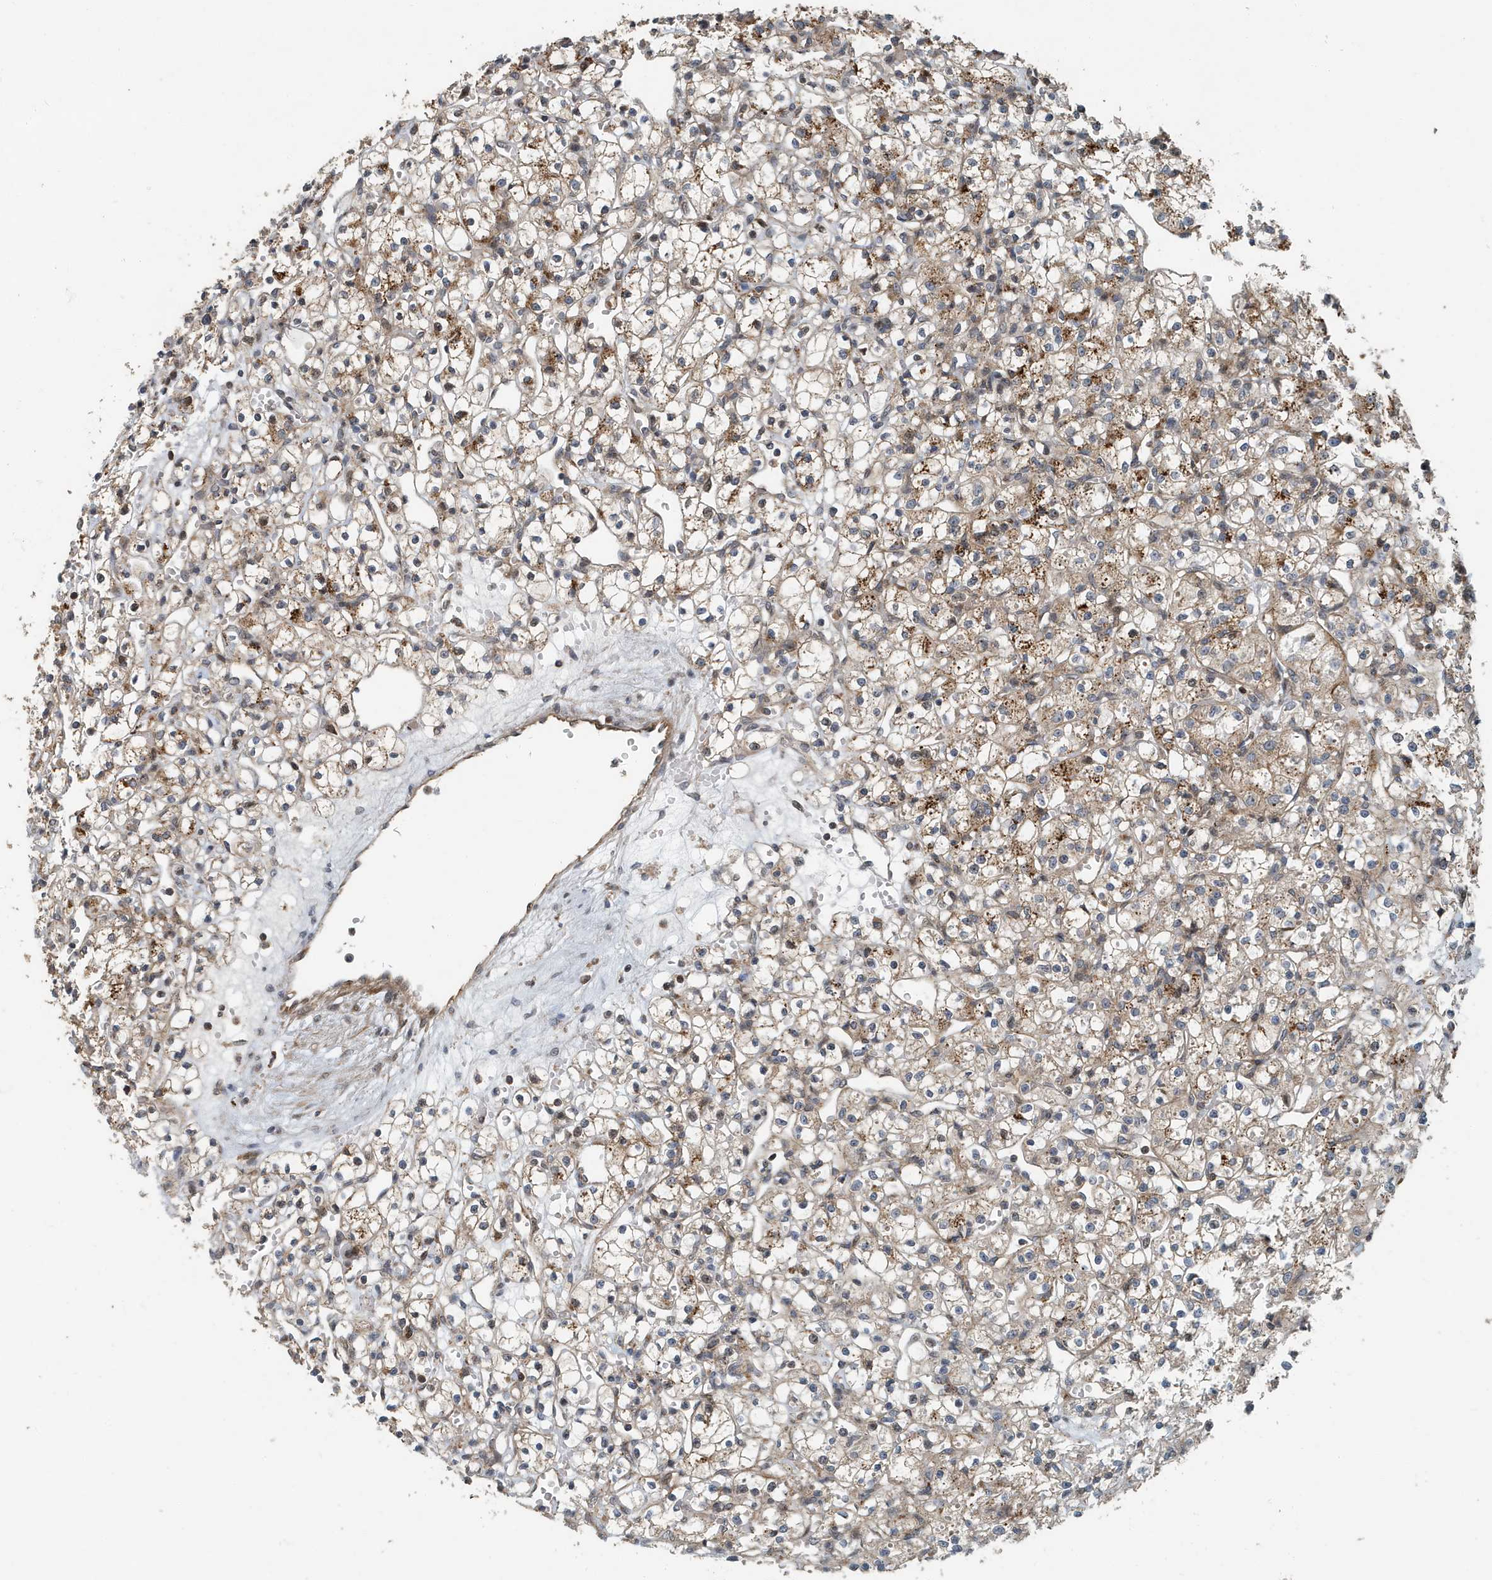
{"staining": {"intensity": "moderate", "quantity": ">75%", "location": "cytoplasmic/membranous"}, "tissue": "renal cancer", "cell_type": "Tumor cells", "image_type": "cancer", "snomed": [{"axis": "morphology", "description": "Adenocarcinoma, NOS"}, {"axis": "topography", "description": "Kidney"}], "caption": "Brown immunohistochemical staining in human renal cancer shows moderate cytoplasmic/membranous positivity in about >75% of tumor cells.", "gene": "KIF15", "patient": {"sex": "female", "age": 59}}